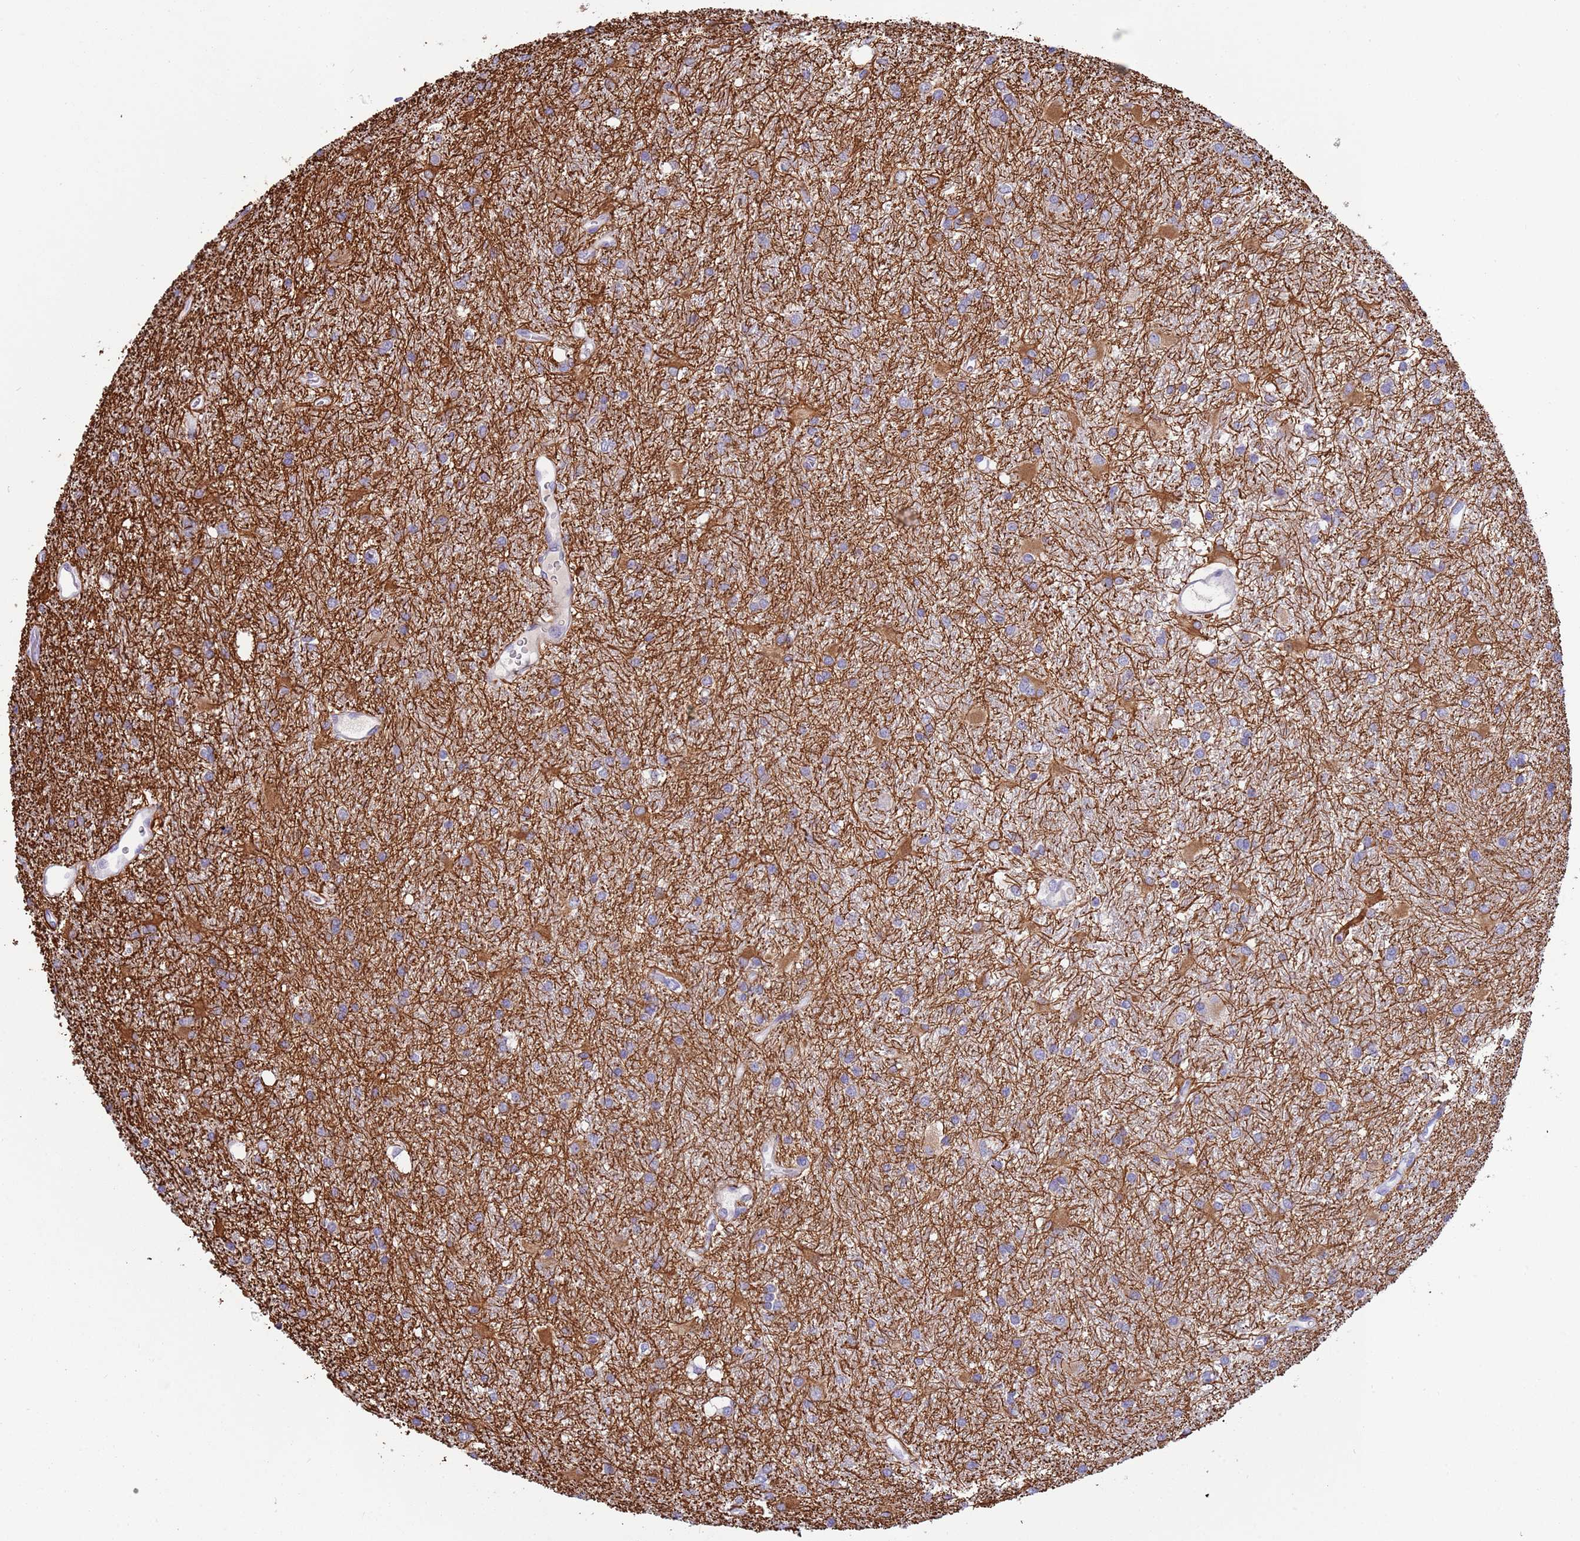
{"staining": {"intensity": "negative", "quantity": "none", "location": "none"}, "tissue": "glioma", "cell_type": "Tumor cells", "image_type": "cancer", "snomed": [{"axis": "morphology", "description": "Glioma, malignant, High grade"}, {"axis": "topography", "description": "Brain"}], "caption": "The histopathology image shows no staining of tumor cells in high-grade glioma (malignant). (DAB (3,3'-diaminobenzidine) IHC with hematoxylin counter stain).", "gene": "CABYR", "patient": {"sex": "female", "age": 50}}